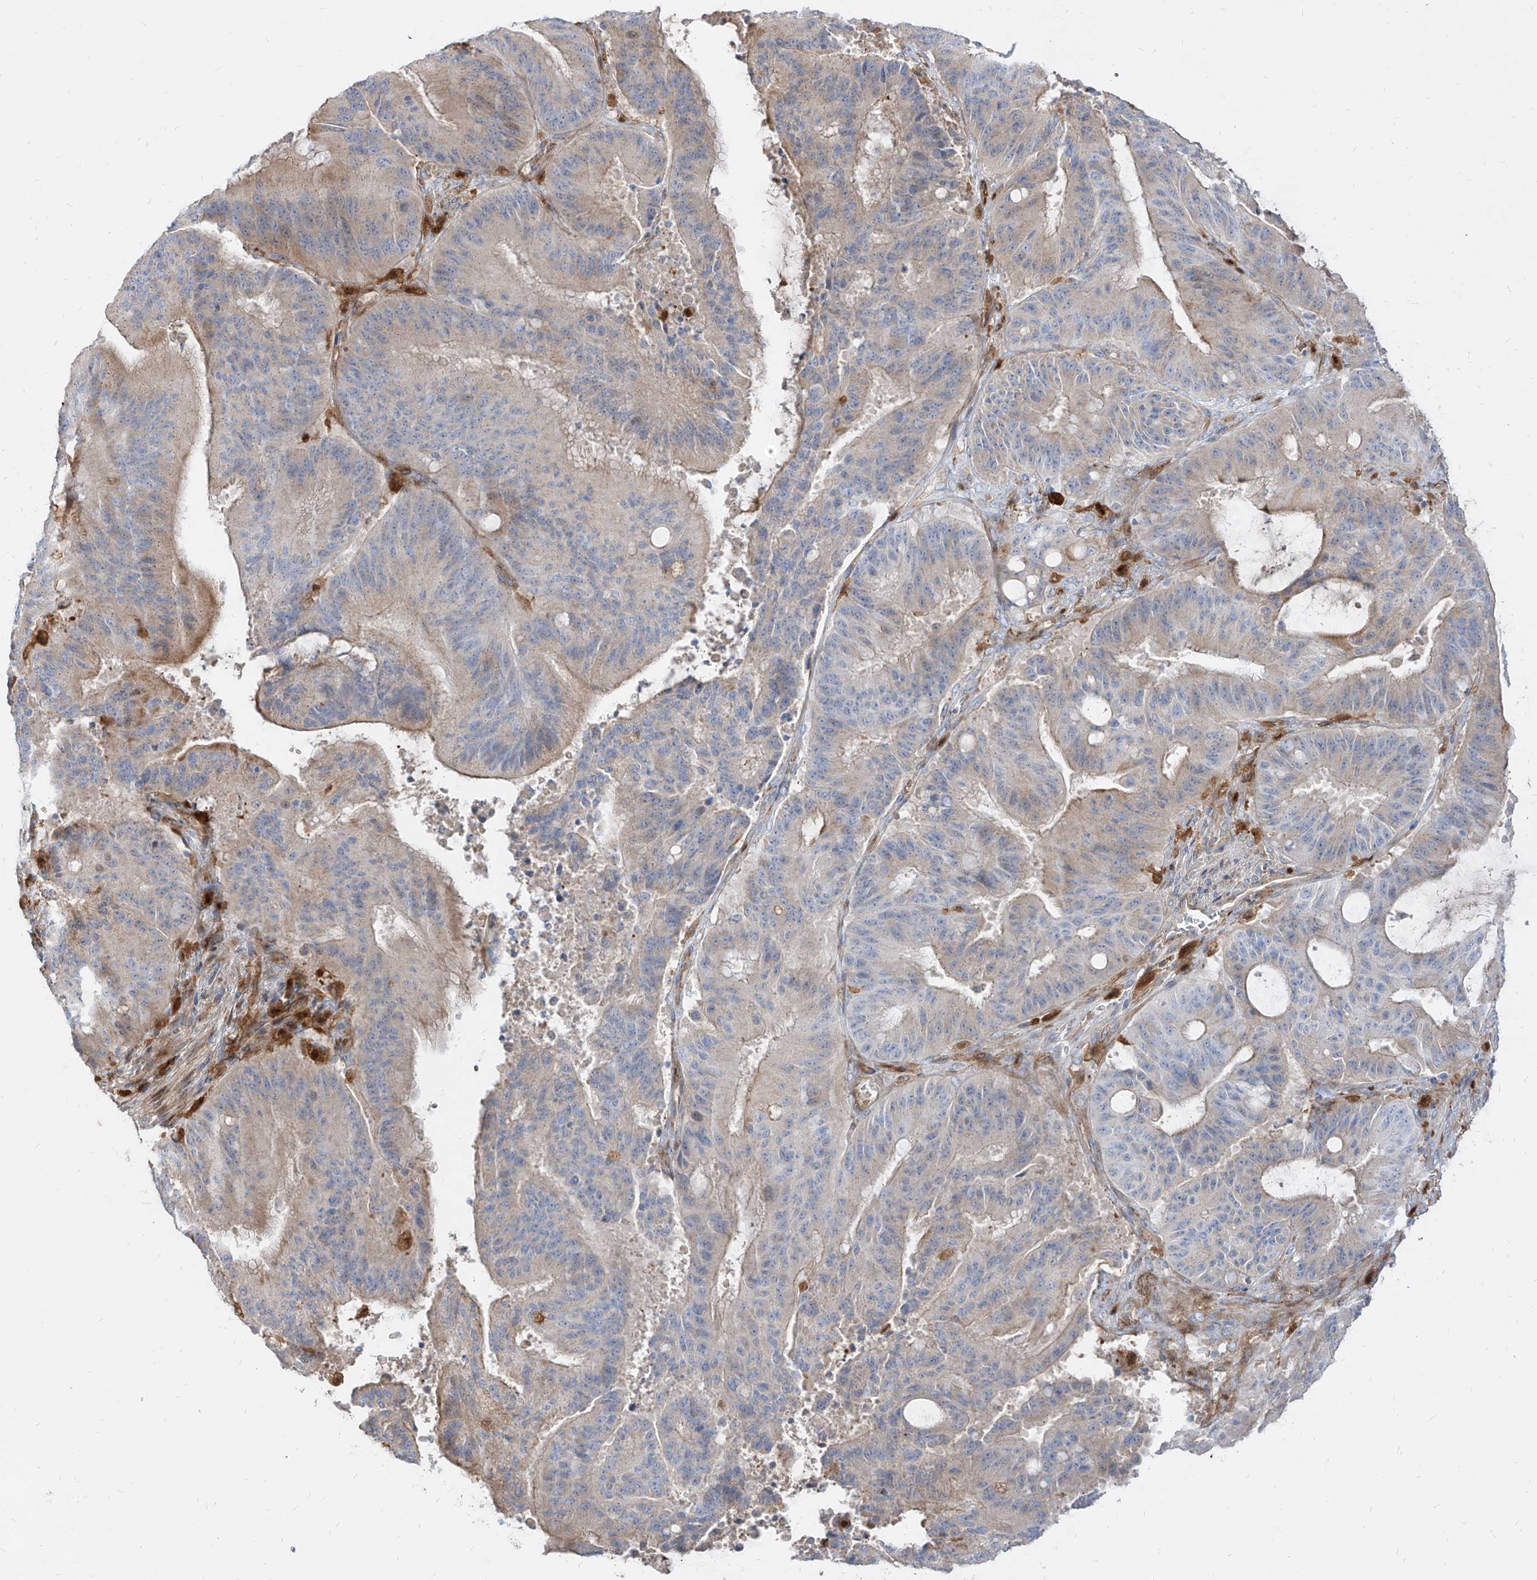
{"staining": {"intensity": "weak", "quantity": "<25%", "location": "cytoplasmic/membranous"}, "tissue": "liver cancer", "cell_type": "Tumor cells", "image_type": "cancer", "snomed": [{"axis": "morphology", "description": "Normal tissue, NOS"}, {"axis": "morphology", "description": "Cholangiocarcinoma"}, {"axis": "topography", "description": "Liver"}, {"axis": "topography", "description": "Peripheral nerve tissue"}], "caption": "This is an IHC image of liver cholangiocarcinoma. There is no expression in tumor cells.", "gene": "KYNU", "patient": {"sex": "female", "age": 73}}